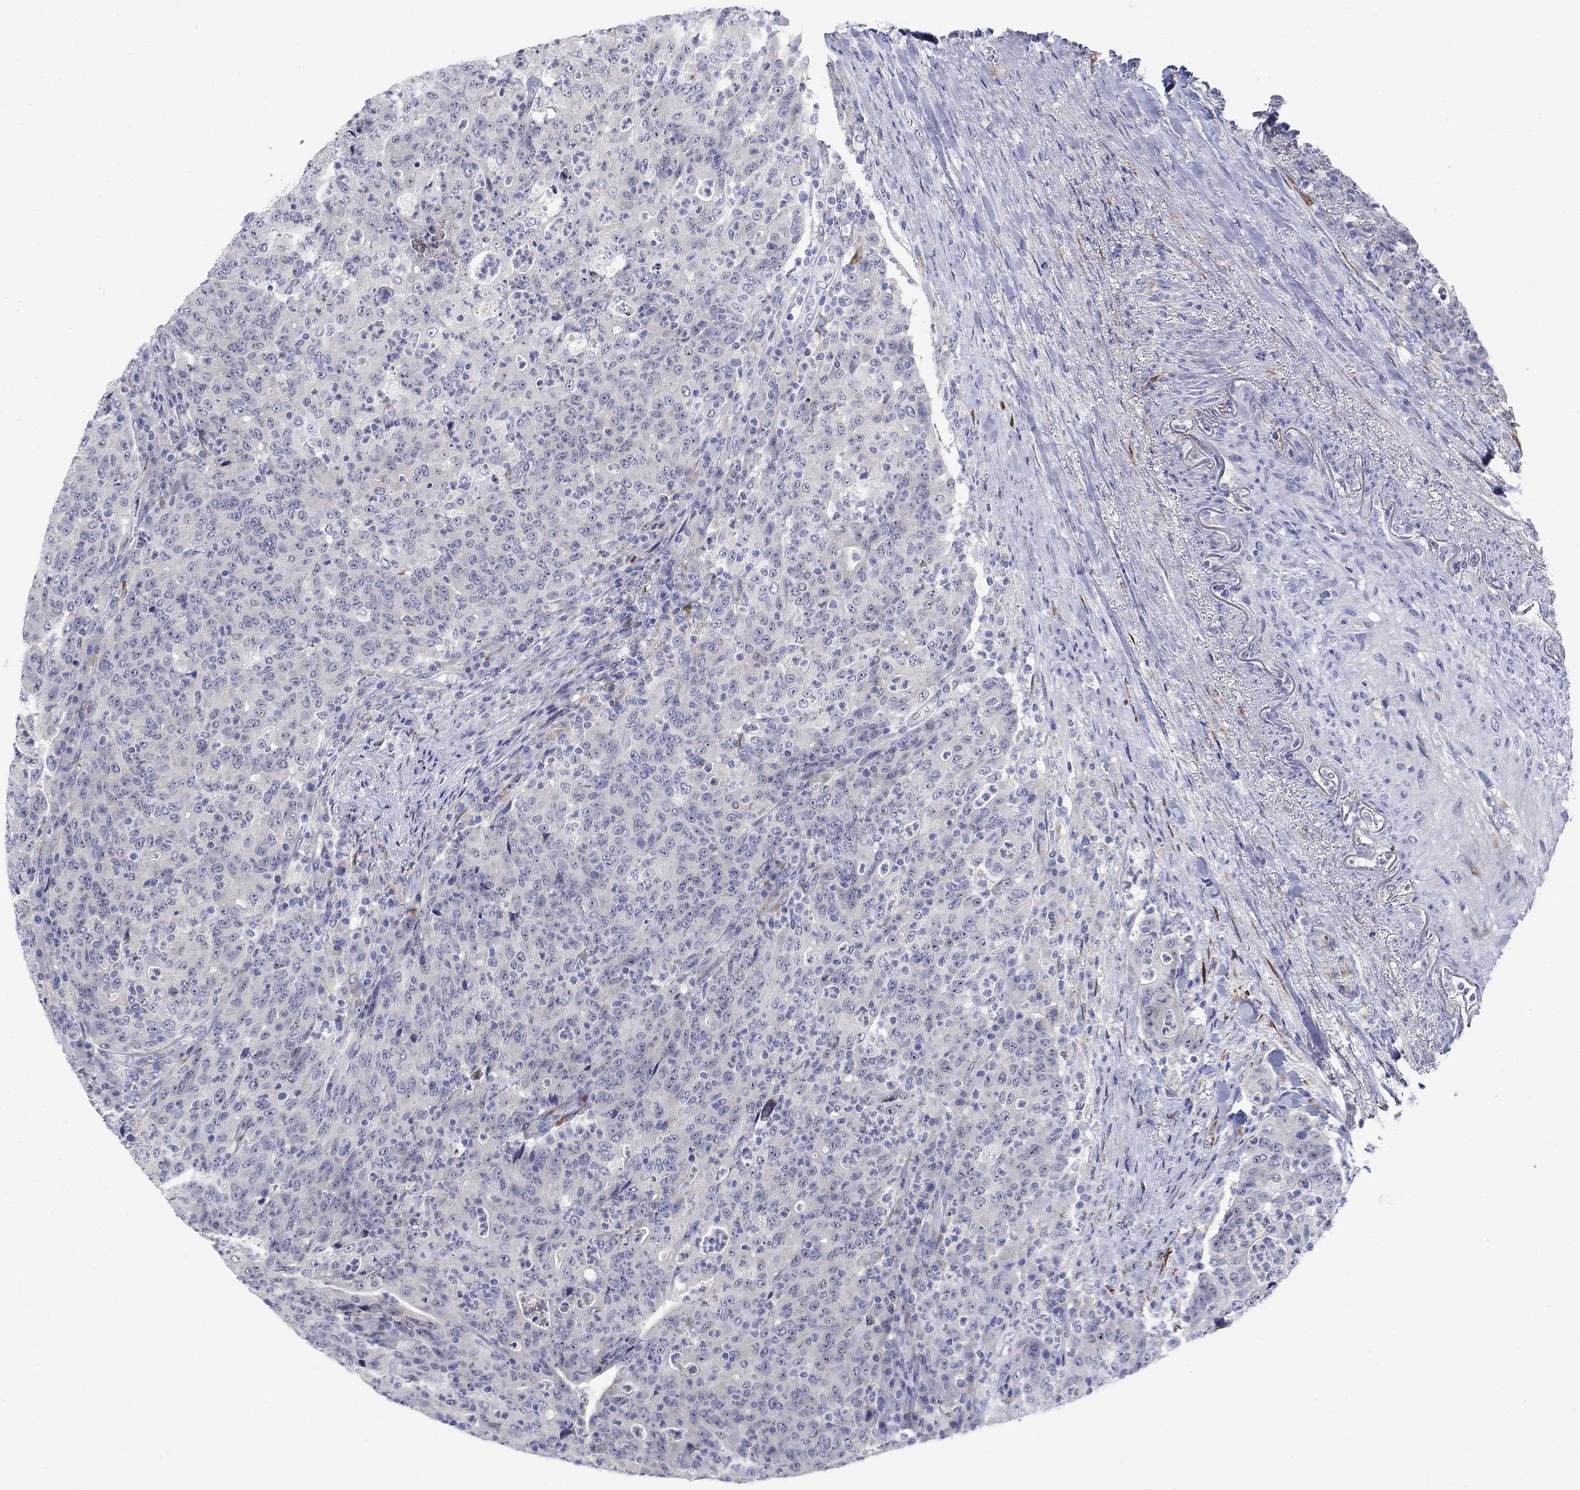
{"staining": {"intensity": "negative", "quantity": "none", "location": "none"}, "tissue": "colorectal cancer", "cell_type": "Tumor cells", "image_type": "cancer", "snomed": [{"axis": "morphology", "description": "Adenocarcinoma, NOS"}, {"axis": "topography", "description": "Colon"}], "caption": "There is no significant positivity in tumor cells of colorectal adenocarcinoma.", "gene": "REEP2", "patient": {"sex": "male", "age": 70}}